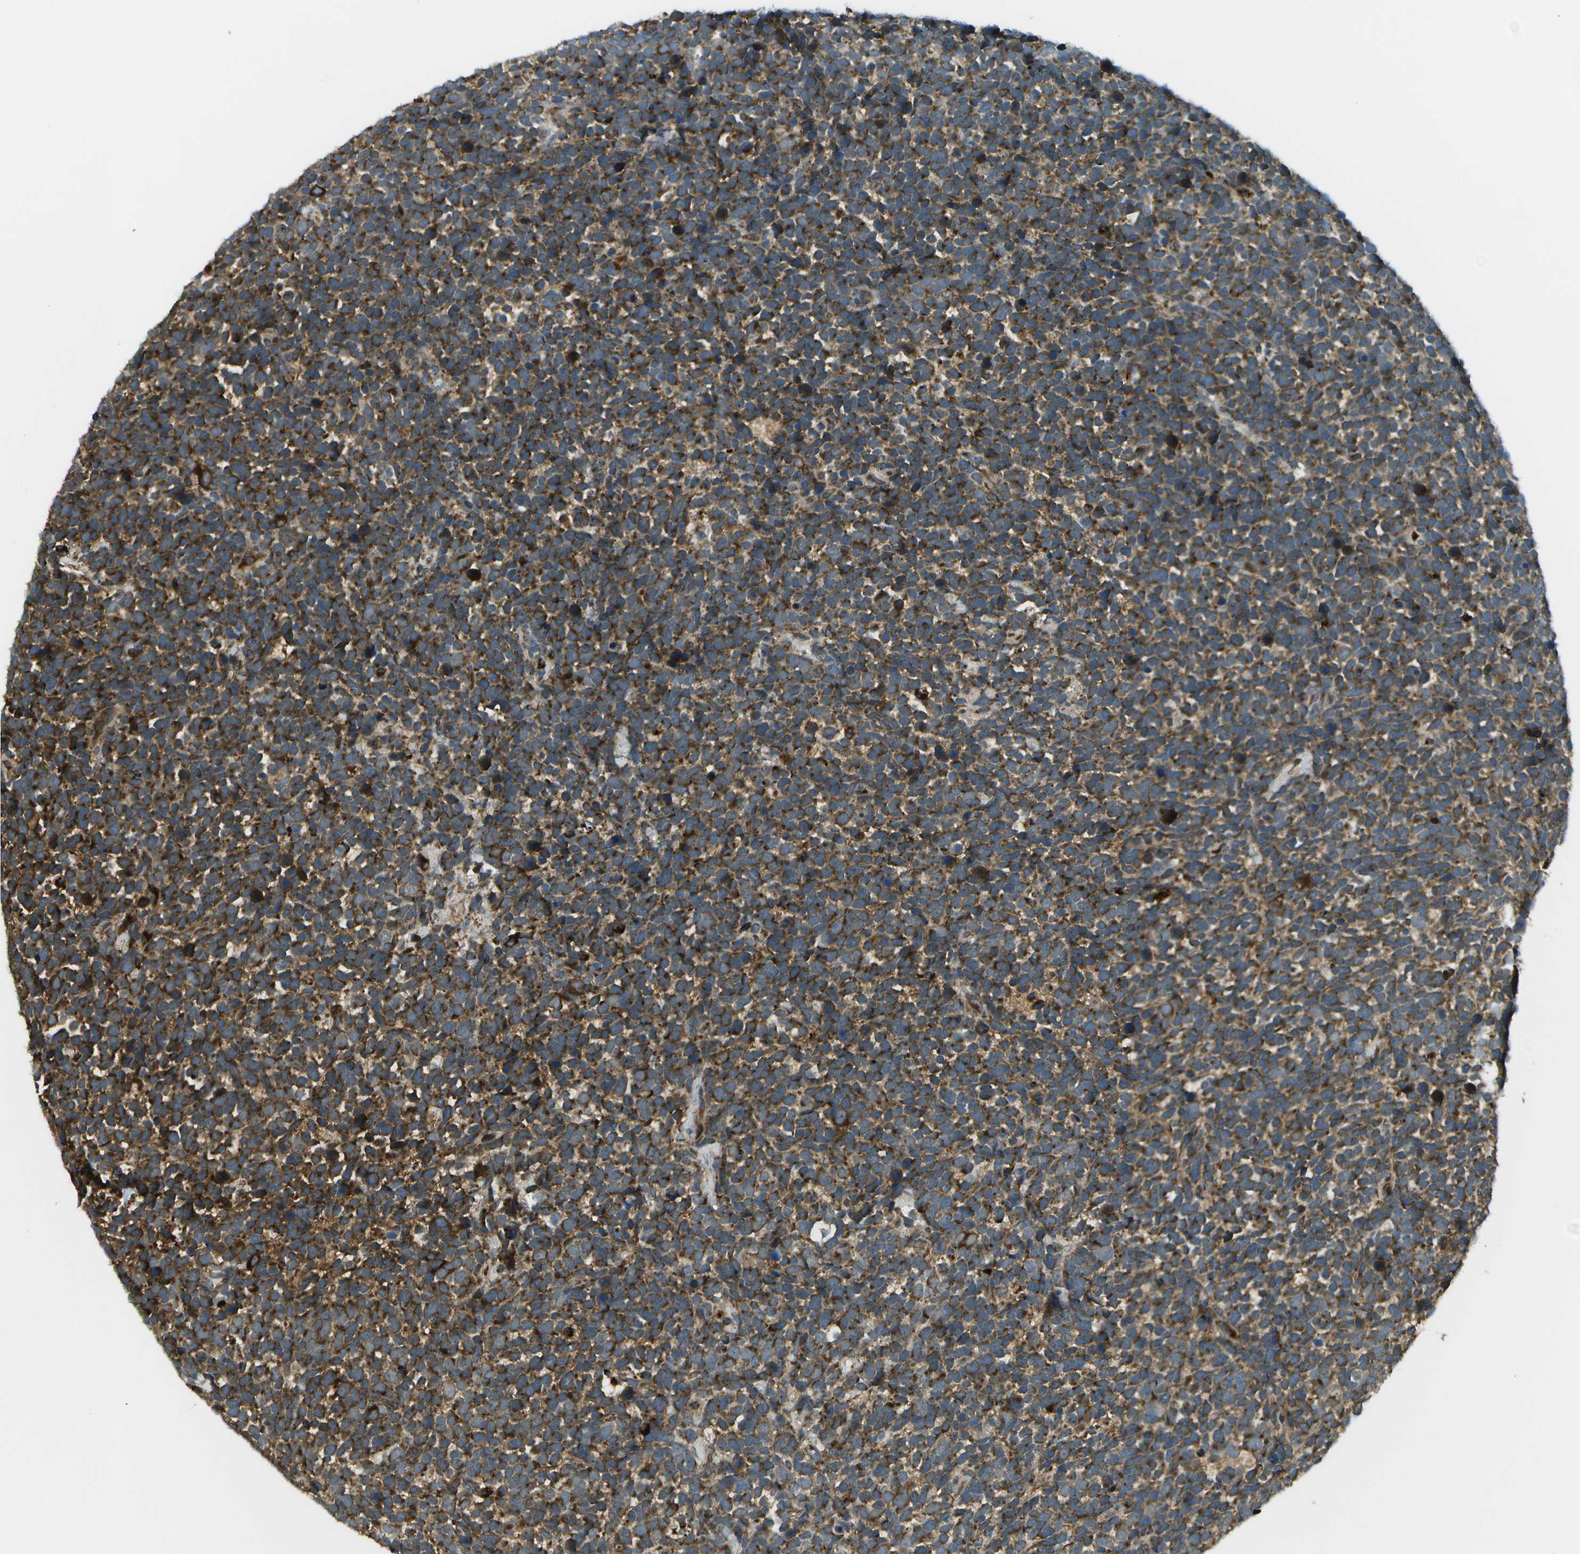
{"staining": {"intensity": "moderate", "quantity": "25%-75%", "location": "cytoplasmic/membranous"}, "tissue": "urothelial cancer", "cell_type": "Tumor cells", "image_type": "cancer", "snomed": [{"axis": "morphology", "description": "Urothelial carcinoma, High grade"}, {"axis": "topography", "description": "Urinary bladder"}], "caption": "Immunohistochemical staining of urothelial carcinoma (high-grade) shows medium levels of moderate cytoplasmic/membranous staining in about 25%-75% of tumor cells. The staining was performed using DAB (3,3'-diaminobenzidine) to visualize the protein expression in brown, while the nuclei were stained in blue with hematoxylin (Magnification: 20x).", "gene": "USP30", "patient": {"sex": "female", "age": 82}}